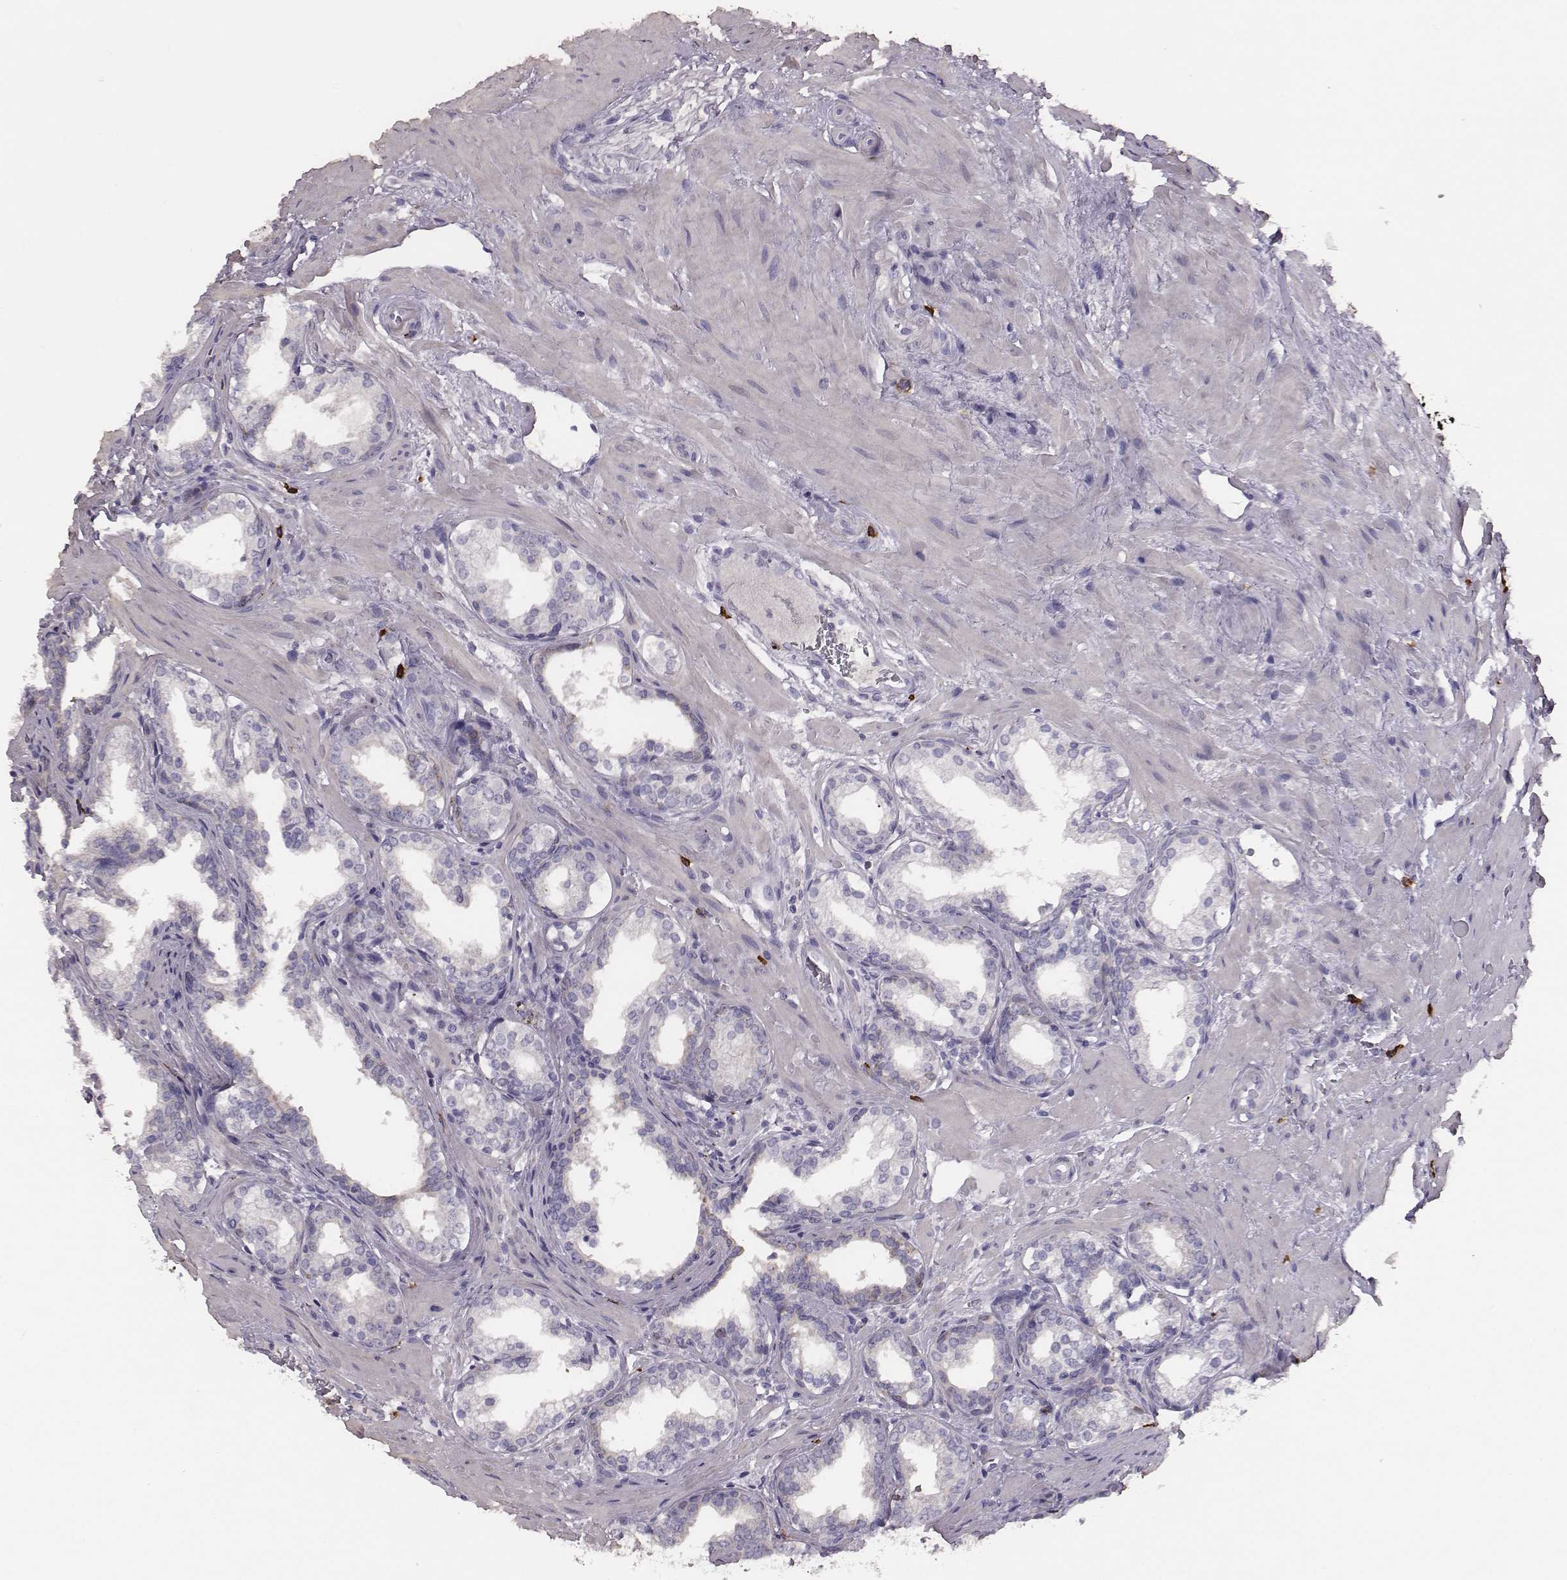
{"staining": {"intensity": "negative", "quantity": "none", "location": "none"}, "tissue": "prostate cancer", "cell_type": "Tumor cells", "image_type": "cancer", "snomed": [{"axis": "morphology", "description": "Adenocarcinoma, NOS"}, {"axis": "topography", "description": "Prostate"}], "caption": "DAB immunohistochemical staining of human prostate cancer displays no significant staining in tumor cells.", "gene": "P2RY10", "patient": {"sex": "male", "age": 66}}